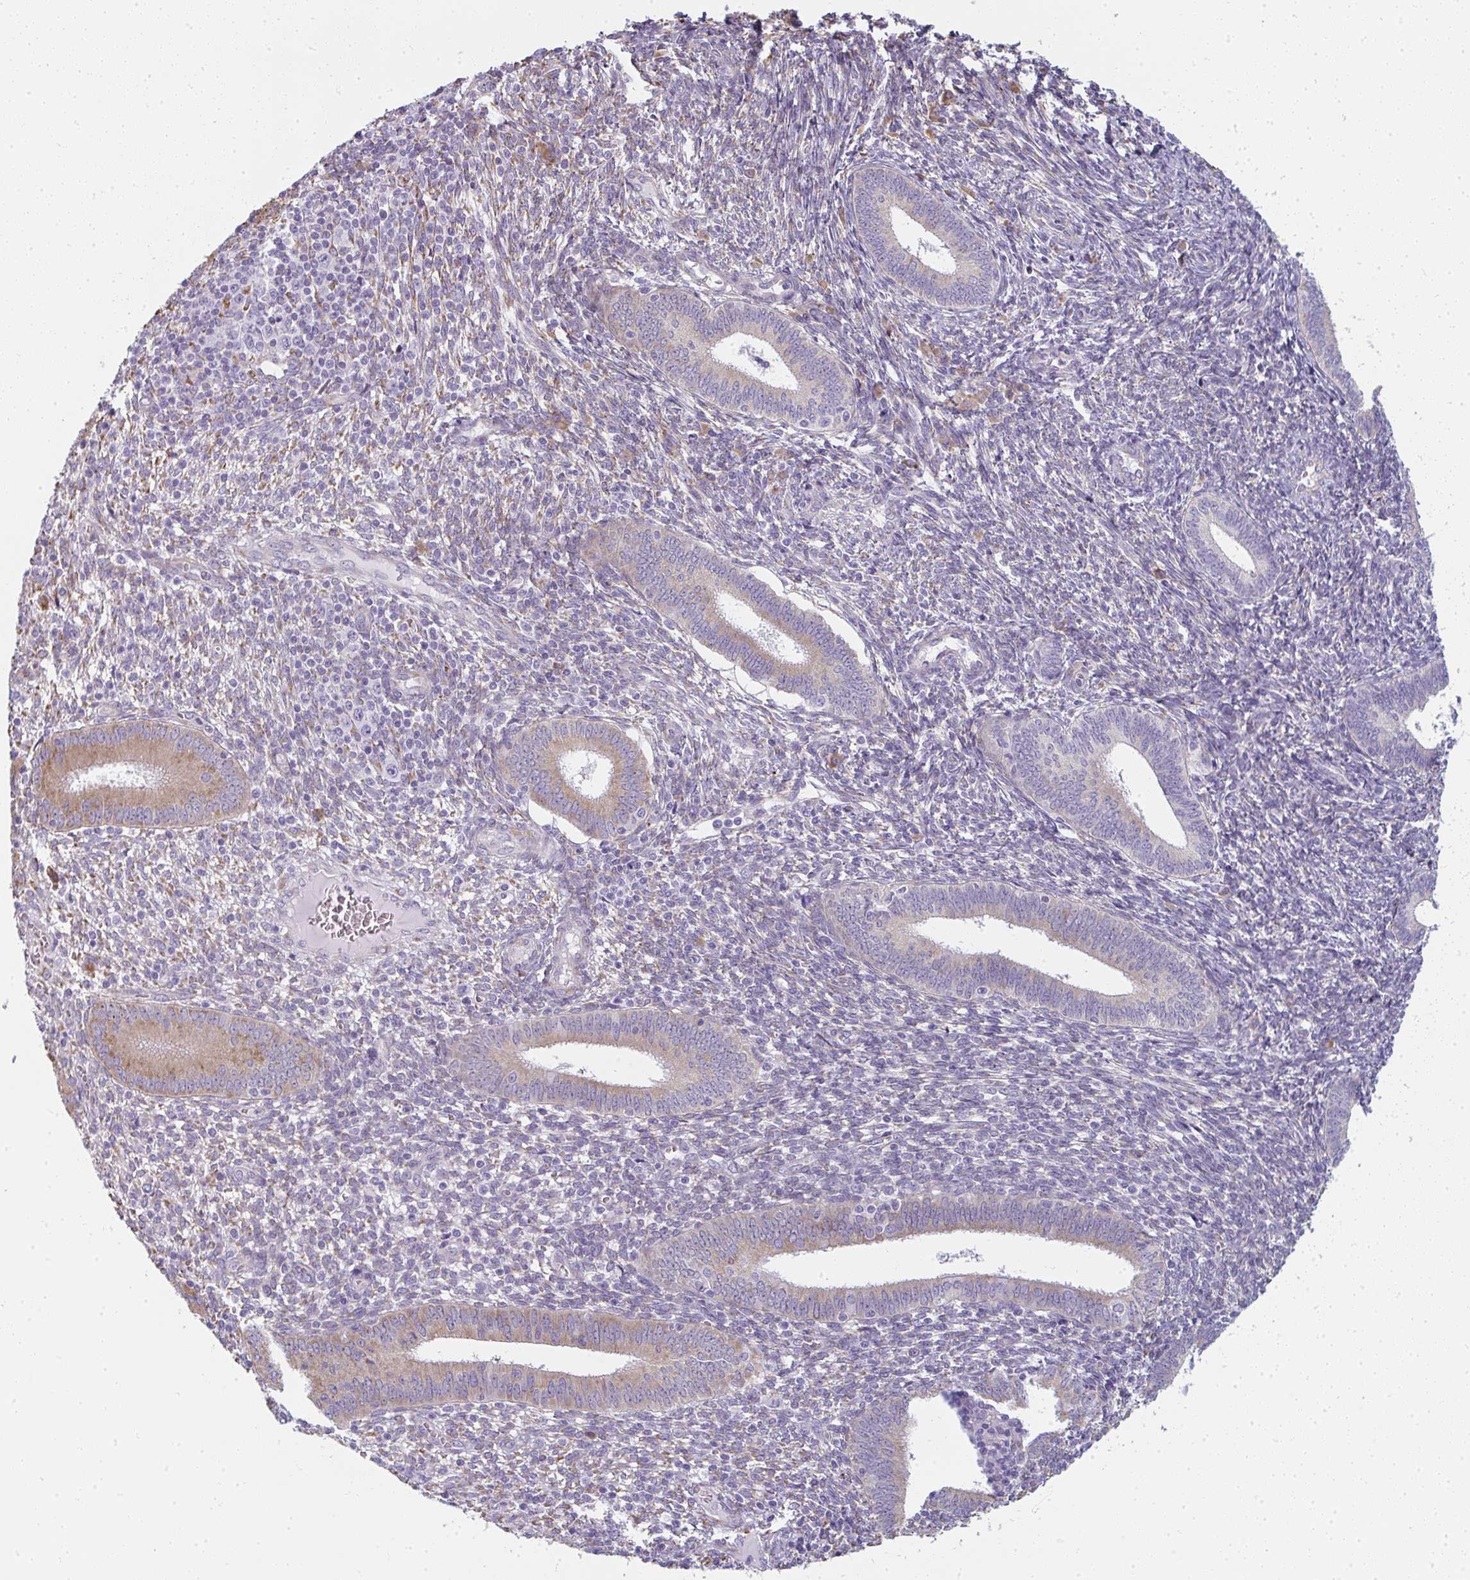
{"staining": {"intensity": "negative", "quantity": "none", "location": "none"}, "tissue": "endometrium", "cell_type": "Cells in endometrial stroma", "image_type": "normal", "snomed": [{"axis": "morphology", "description": "Normal tissue, NOS"}, {"axis": "topography", "description": "Endometrium"}], "caption": "This histopathology image is of benign endometrium stained with immunohistochemistry to label a protein in brown with the nuclei are counter-stained blue. There is no staining in cells in endometrial stroma.", "gene": "SHROOM1", "patient": {"sex": "female", "age": 41}}